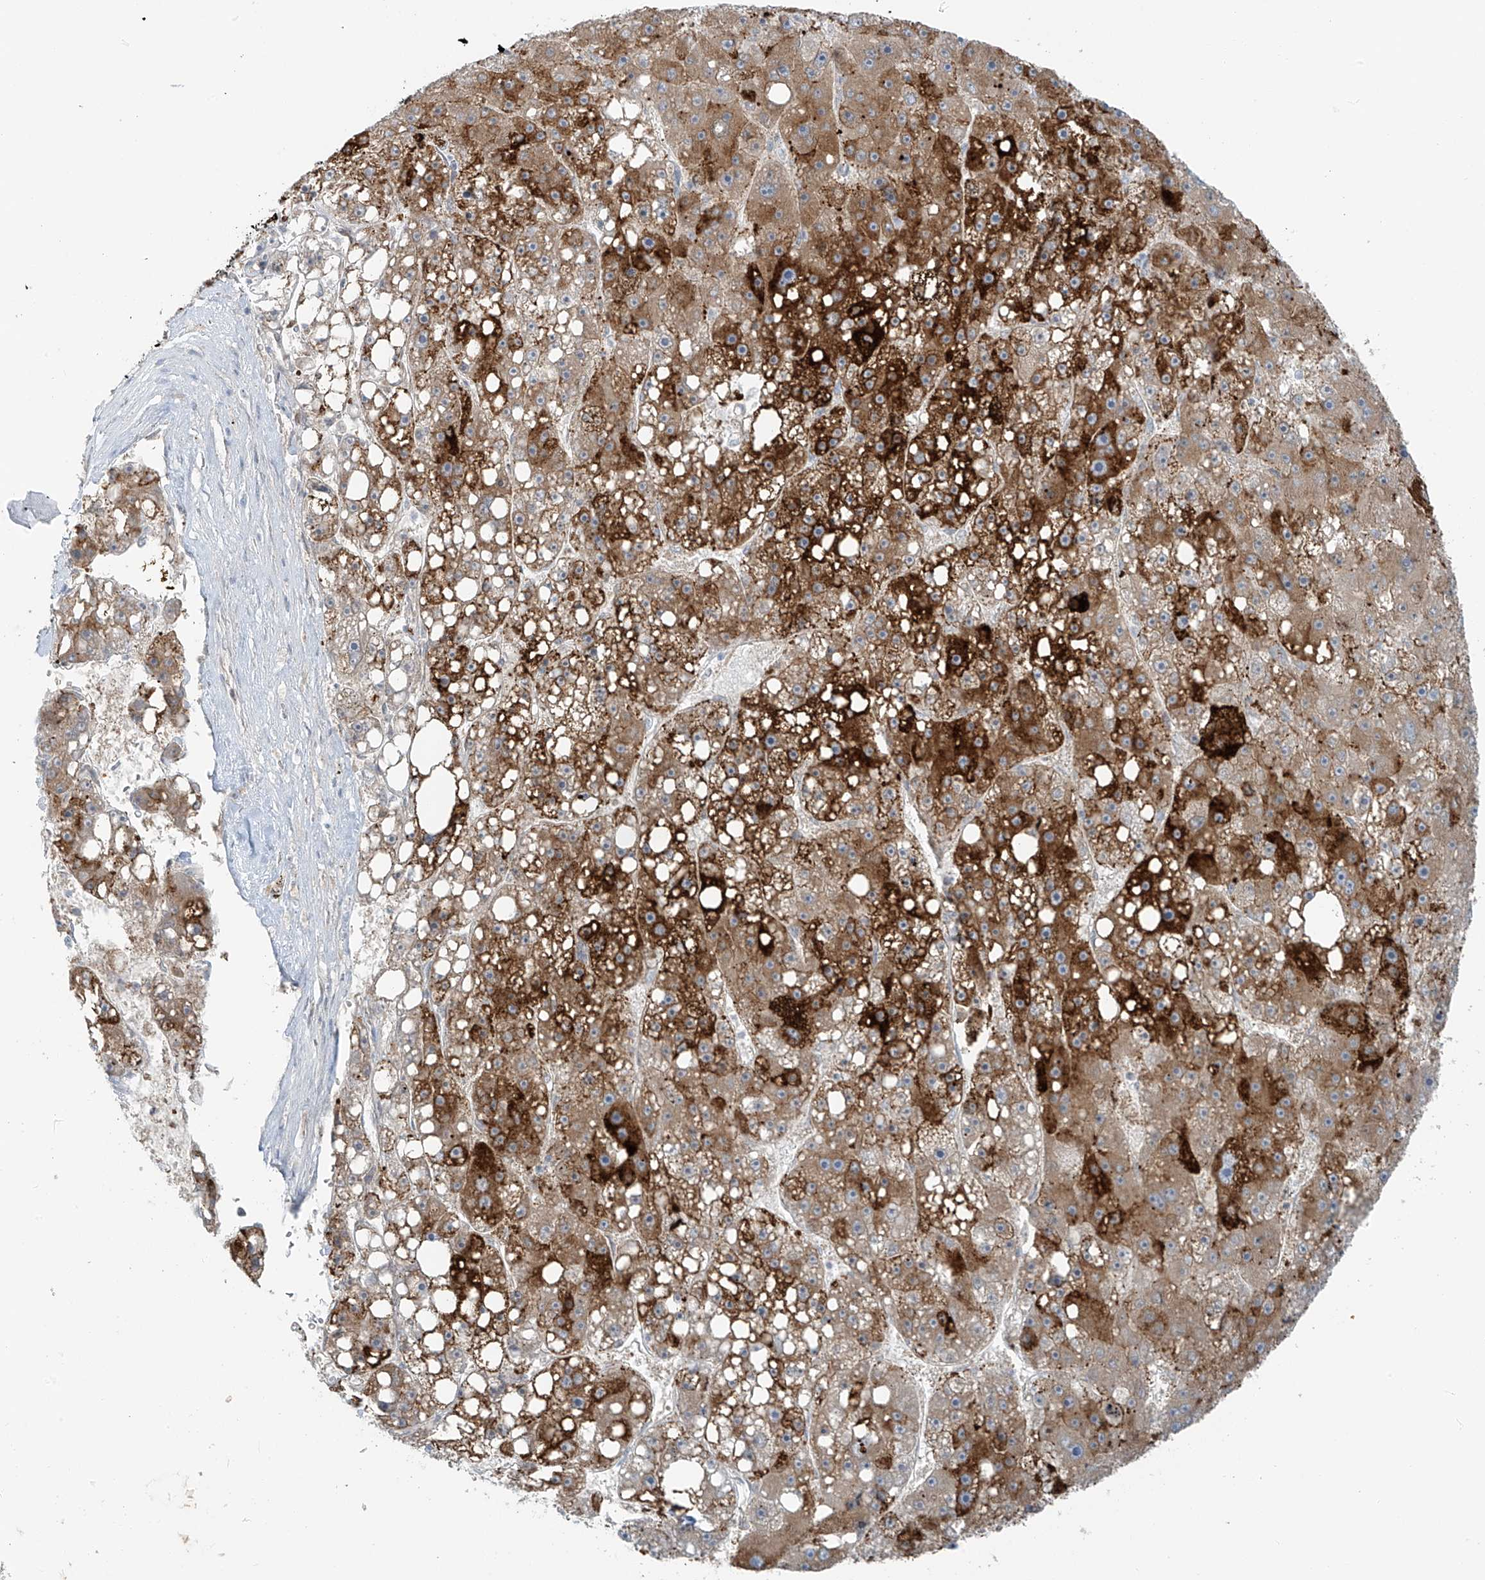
{"staining": {"intensity": "strong", "quantity": "25%-75%", "location": "cytoplasmic/membranous"}, "tissue": "liver cancer", "cell_type": "Tumor cells", "image_type": "cancer", "snomed": [{"axis": "morphology", "description": "Carcinoma, Hepatocellular, NOS"}, {"axis": "topography", "description": "Liver"}], "caption": "The immunohistochemical stain shows strong cytoplasmic/membranous expression in tumor cells of hepatocellular carcinoma (liver) tissue.", "gene": "SLC25A43", "patient": {"sex": "female", "age": 61}}